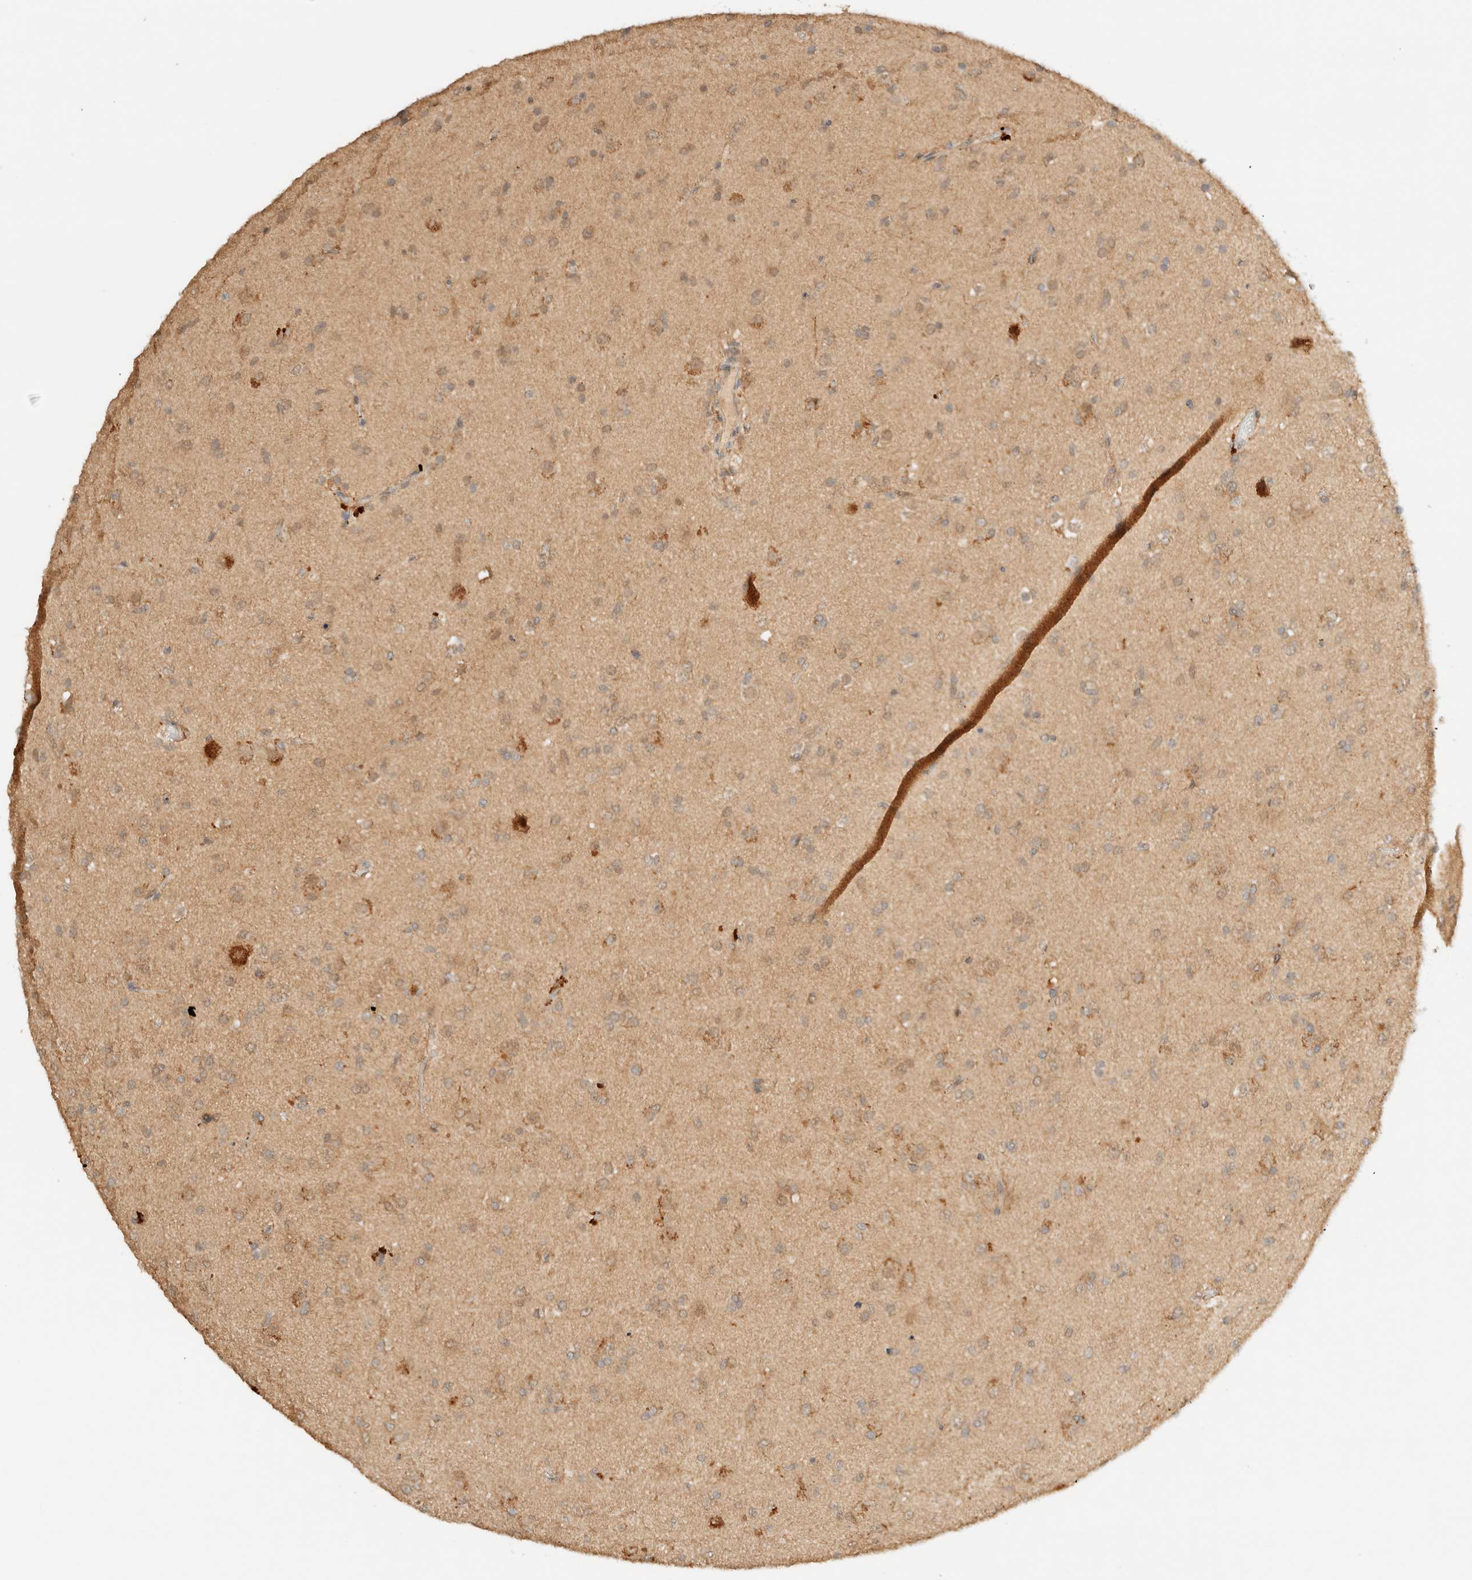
{"staining": {"intensity": "weak", "quantity": "25%-75%", "location": "cytoplasmic/membranous"}, "tissue": "glioma", "cell_type": "Tumor cells", "image_type": "cancer", "snomed": [{"axis": "morphology", "description": "Glioma, malignant, Low grade"}, {"axis": "topography", "description": "Brain"}], "caption": "Immunohistochemical staining of glioma demonstrates low levels of weak cytoplasmic/membranous protein staining in approximately 25%-75% of tumor cells.", "gene": "ZBTB34", "patient": {"sex": "male", "age": 65}}